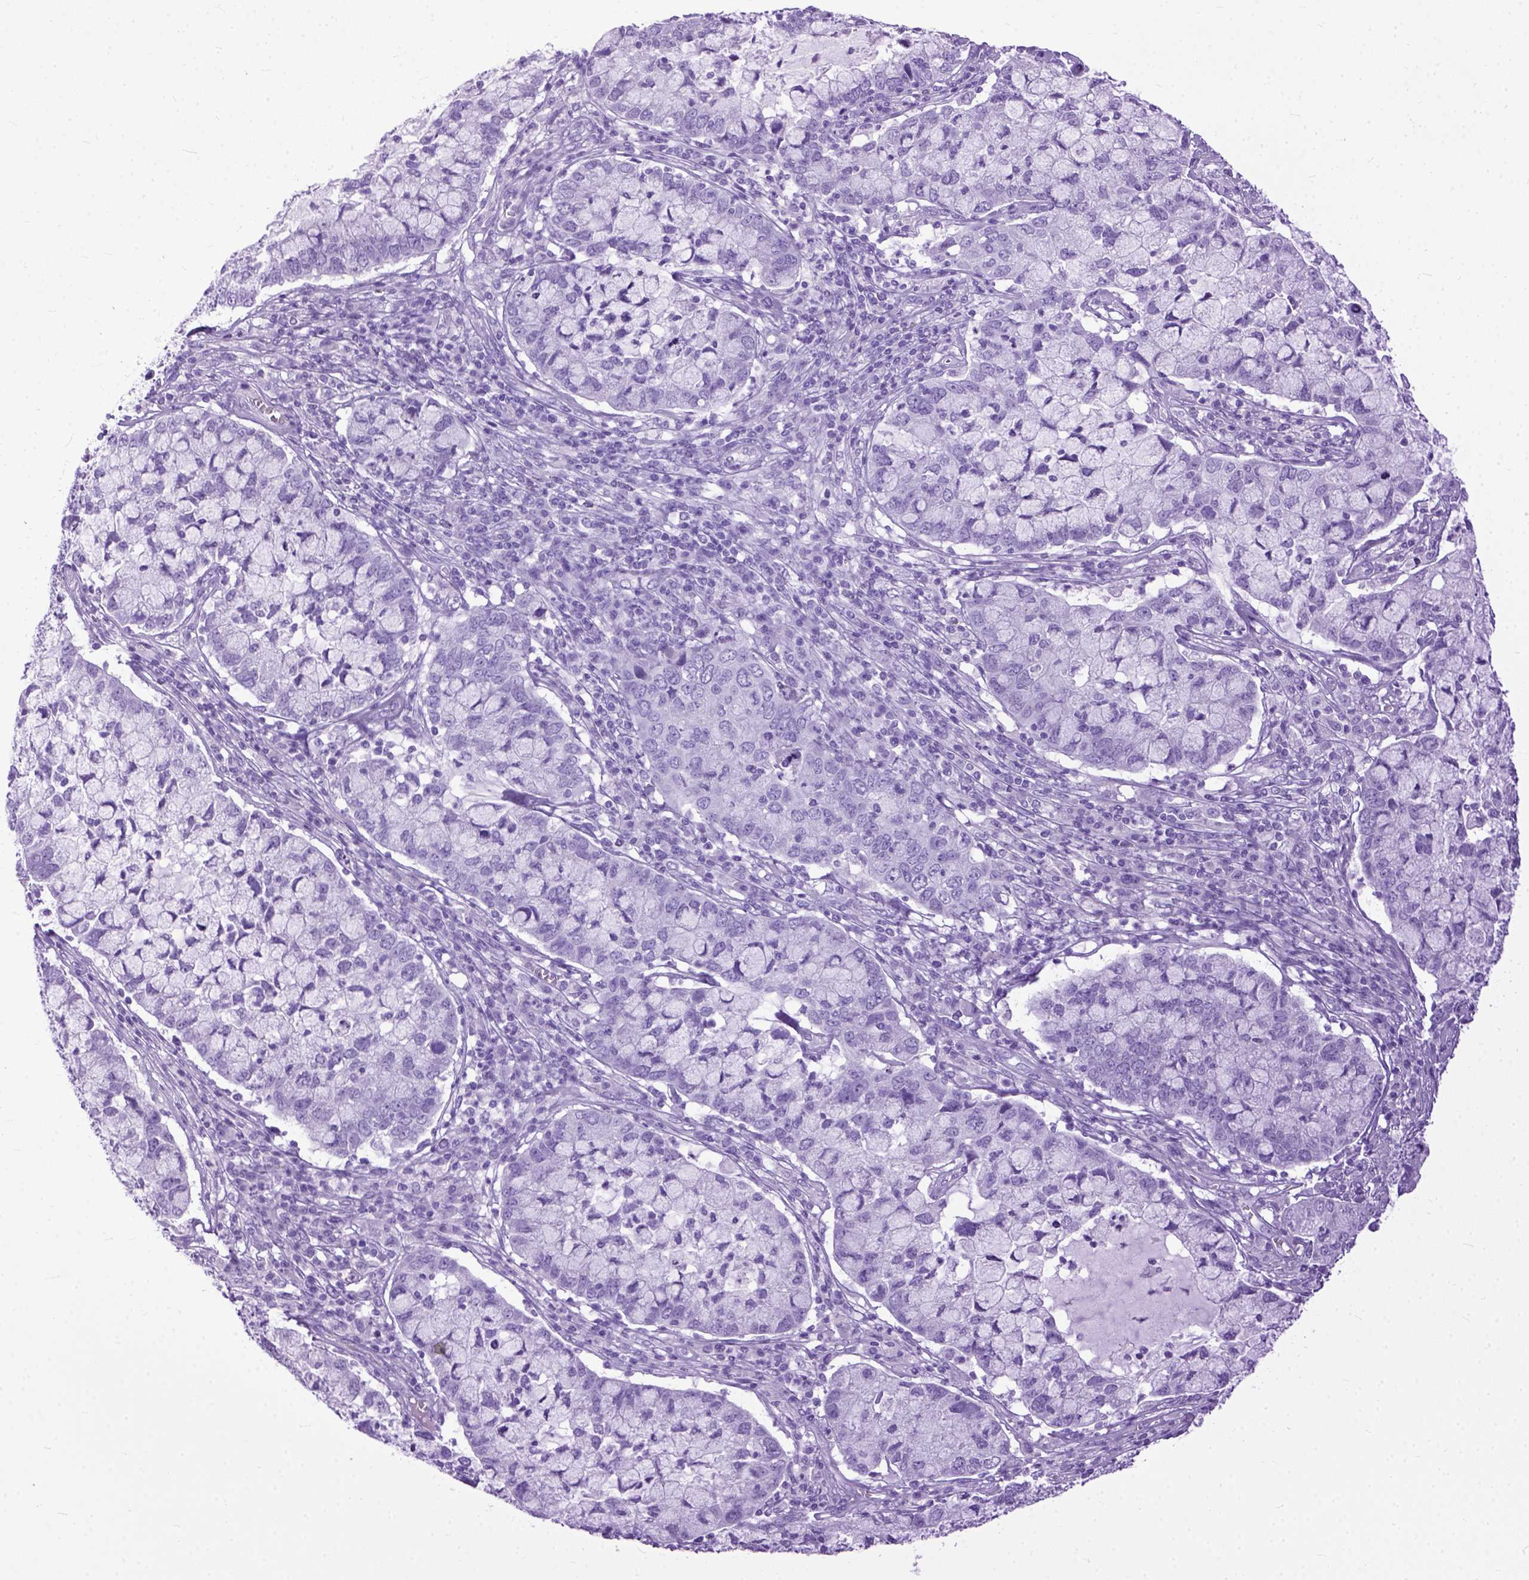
{"staining": {"intensity": "negative", "quantity": "none", "location": "none"}, "tissue": "cervical cancer", "cell_type": "Tumor cells", "image_type": "cancer", "snomed": [{"axis": "morphology", "description": "Adenocarcinoma, NOS"}, {"axis": "topography", "description": "Cervix"}], "caption": "Immunohistochemistry photomicrograph of neoplastic tissue: adenocarcinoma (cervical) stained with DAB reveals no significant protein positivity in tumor cells.", "gene": "GNGT1", "patient": {"sex": "female", "age": 40}}